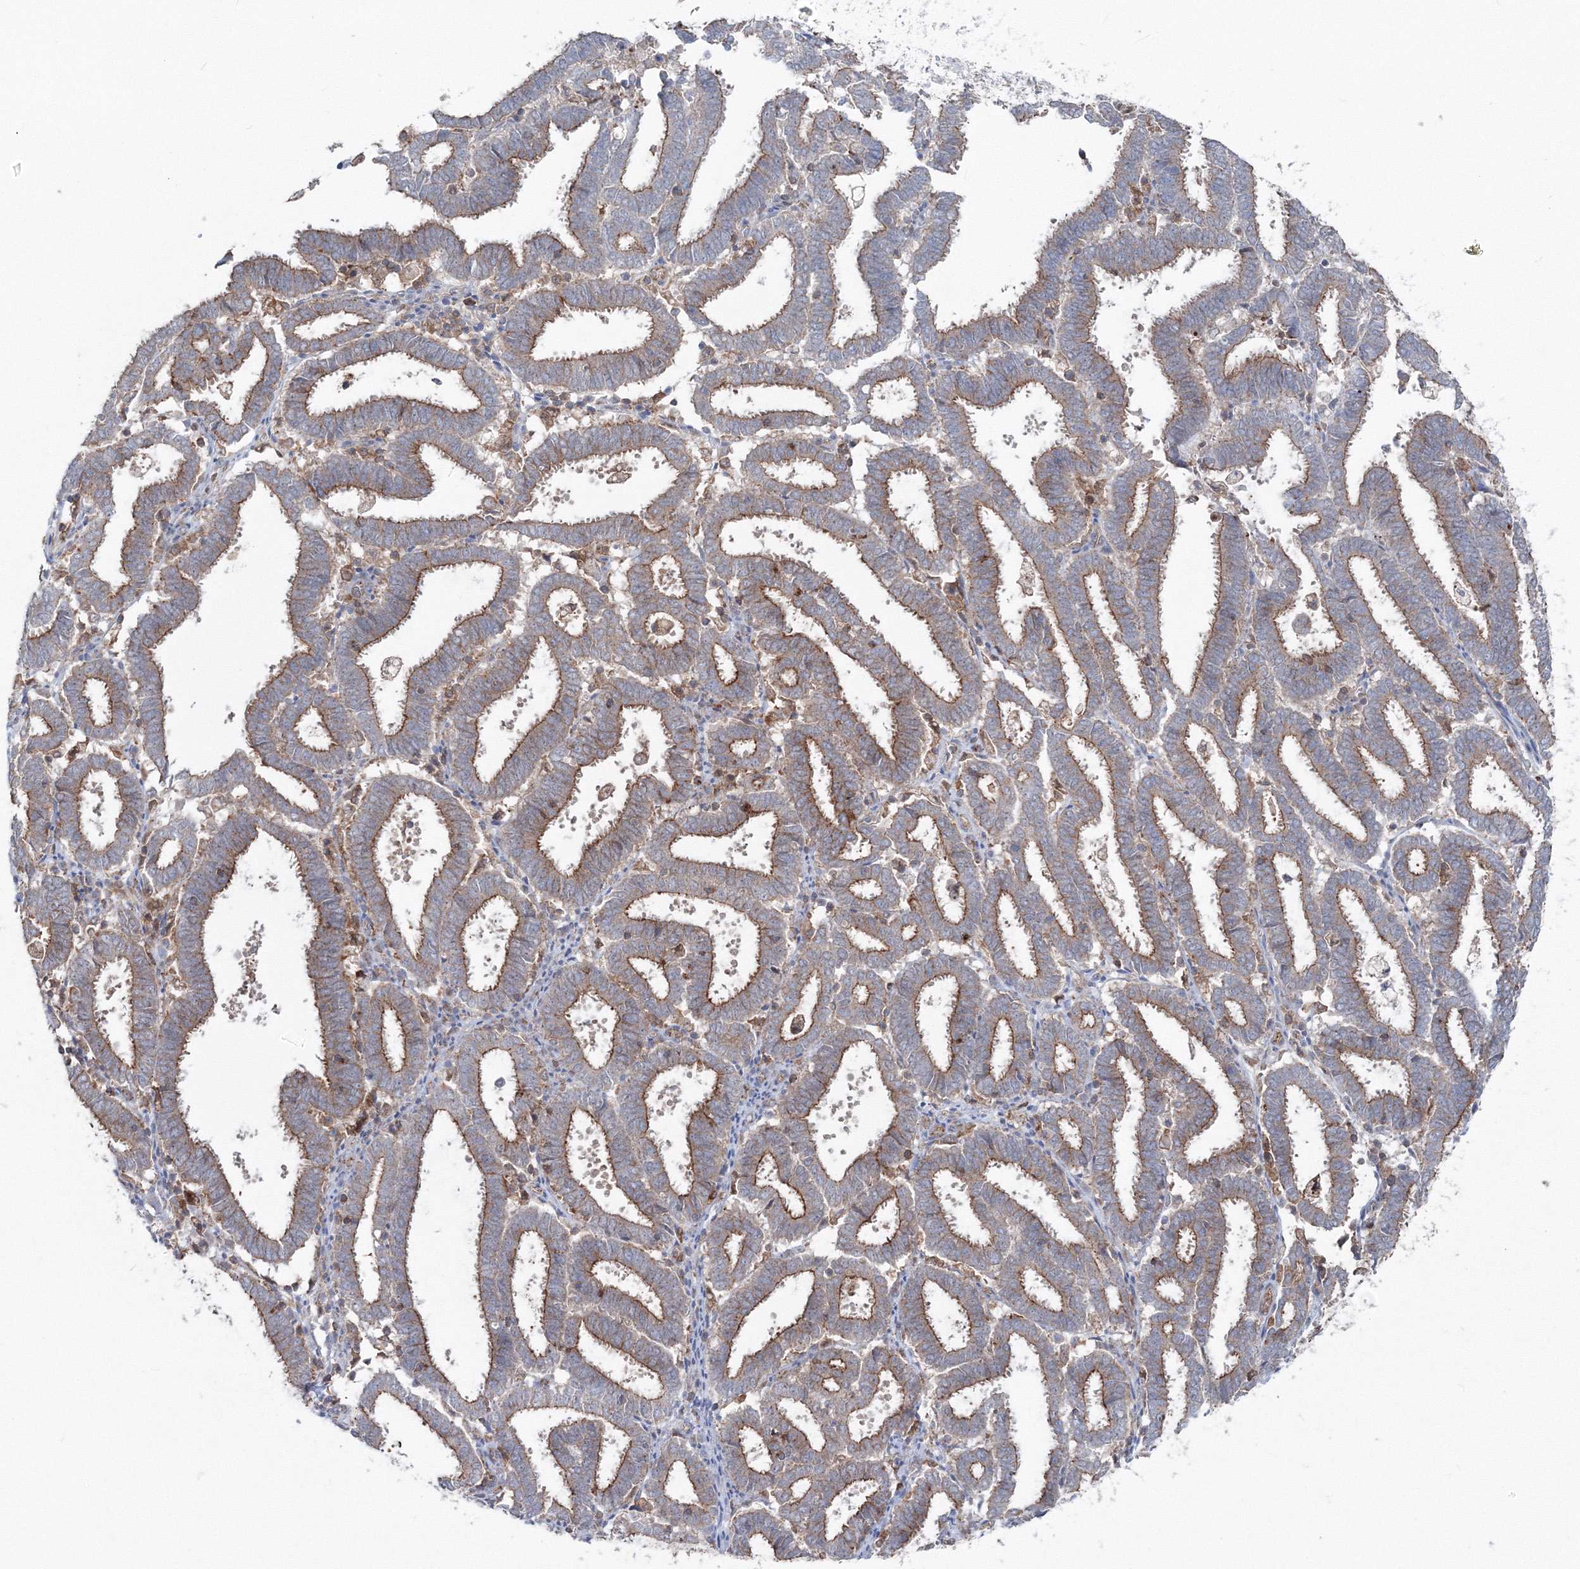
{"staining": {"intensity": "moderate", "quantity": "25%-75%", "location": "cytoplasmic/membranous"}, "tissue": "endometrial cancer", "cell_type": "Tumor cells", "image_type": "cancer", "snomed": [{"axis": "morphology", "description": "Adenocarcinoma, NOS"}, {"axis": "topography", "description": "Uterus"}], "caption": "IHC histopathology image of endometrial adenocarcinoma stained for a protein (brown), which reveals medium levels of moderate cytoplasmic/membranous staining in approximately 25%-75% of tumor cells.", "gene": "GGA2", "patient": {"sex": "female", "age": 83}}